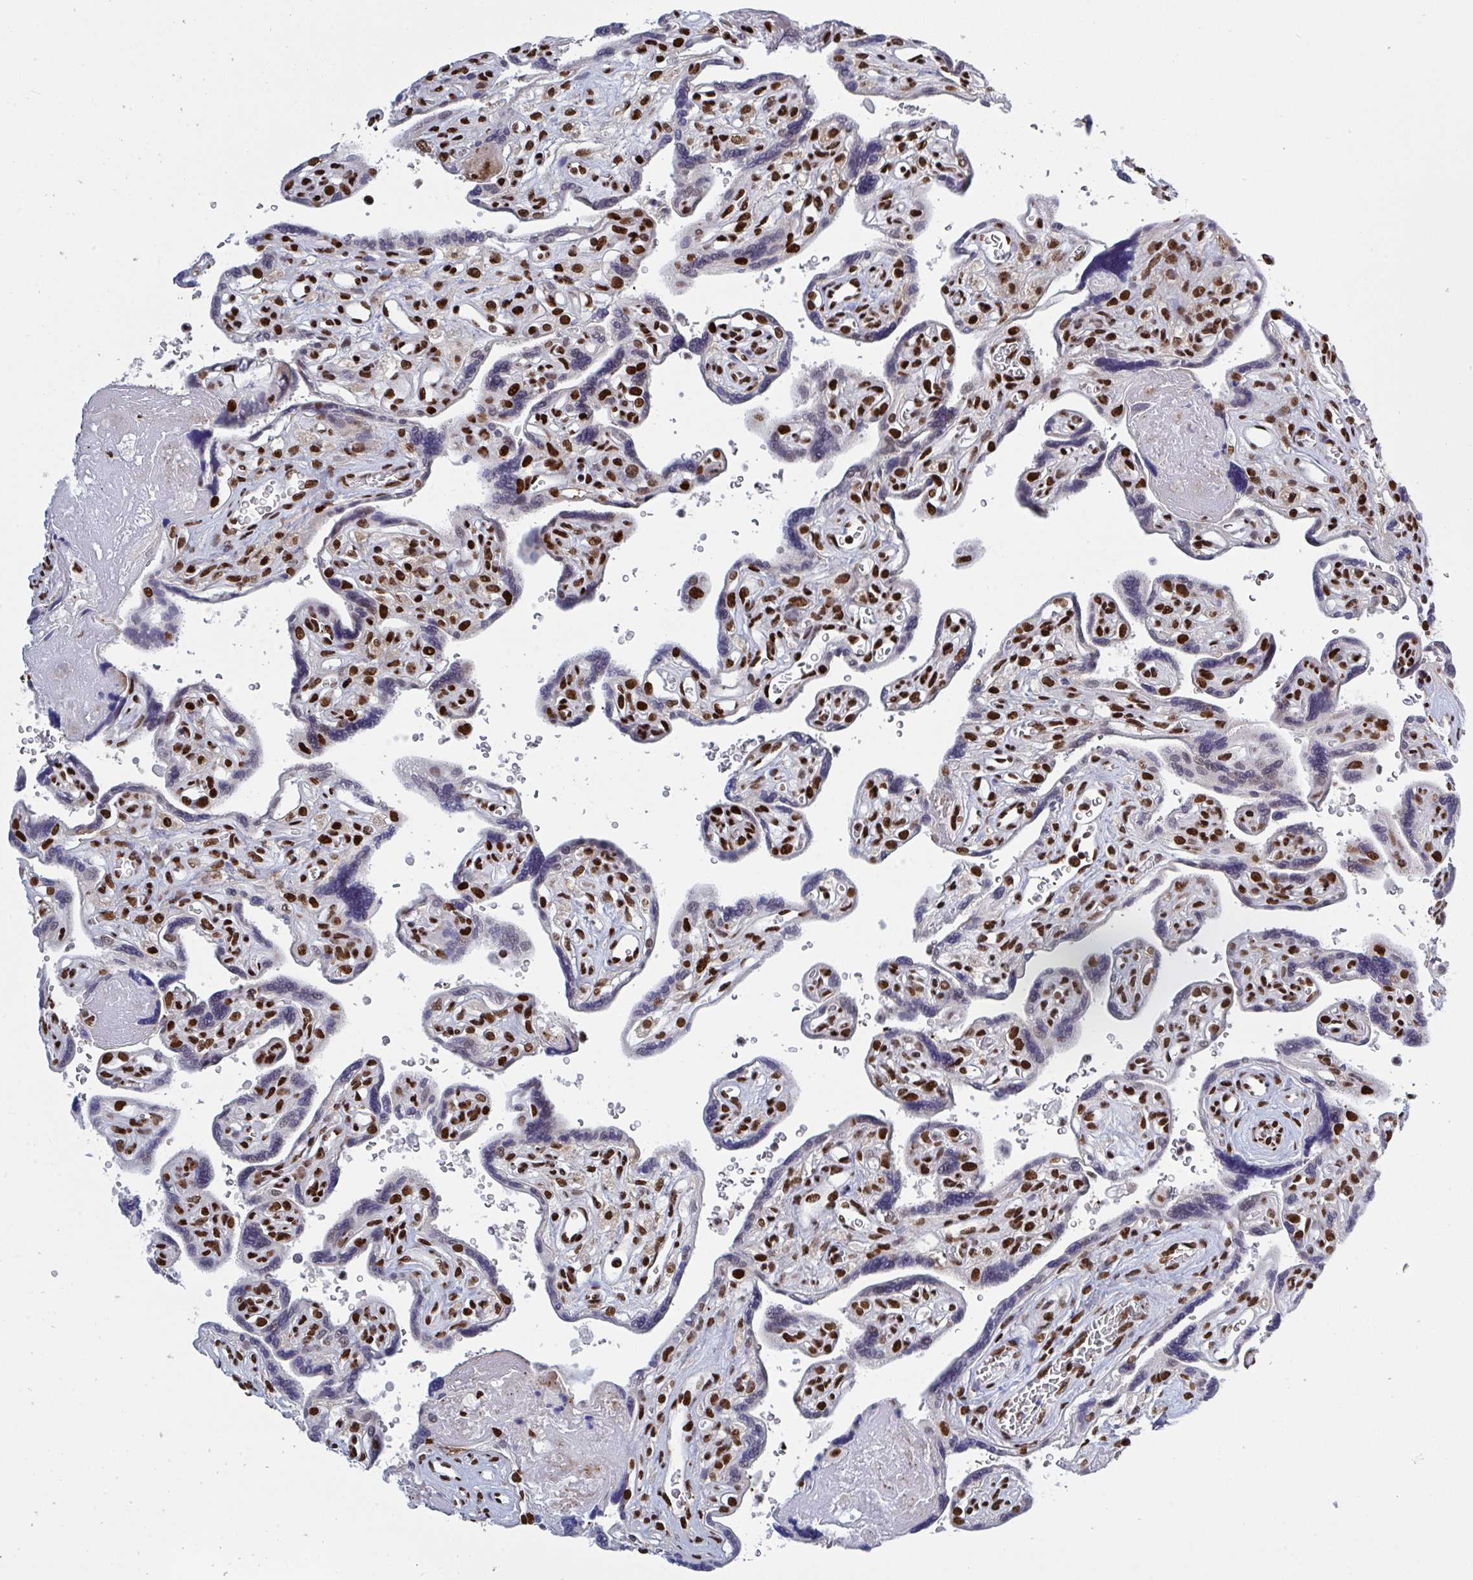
{"staining": {"intensity": "strong", "quantity": ">75%", "location": "nuclear"}, "tissue": "placenta", "cell_type": "Decidual cells", "image_type": "normal", "snomed": [{"axis": "morphology", "description": "Normal tissue, NOS"}, {"axis": "topography", "description": "Placenta"}], "caption": "Strong nuclear positivity is appreciated in about >75% of decidual cells in unremarkable placenta. The staining is performed using DAB (3,3'-diaminobenzidine) brown chromogen to label protein expression. The nuclei are counter-stained blue using hematoxylin.", "gene": "ZNF607", "patient": {"sex": "female", "age": 39}}